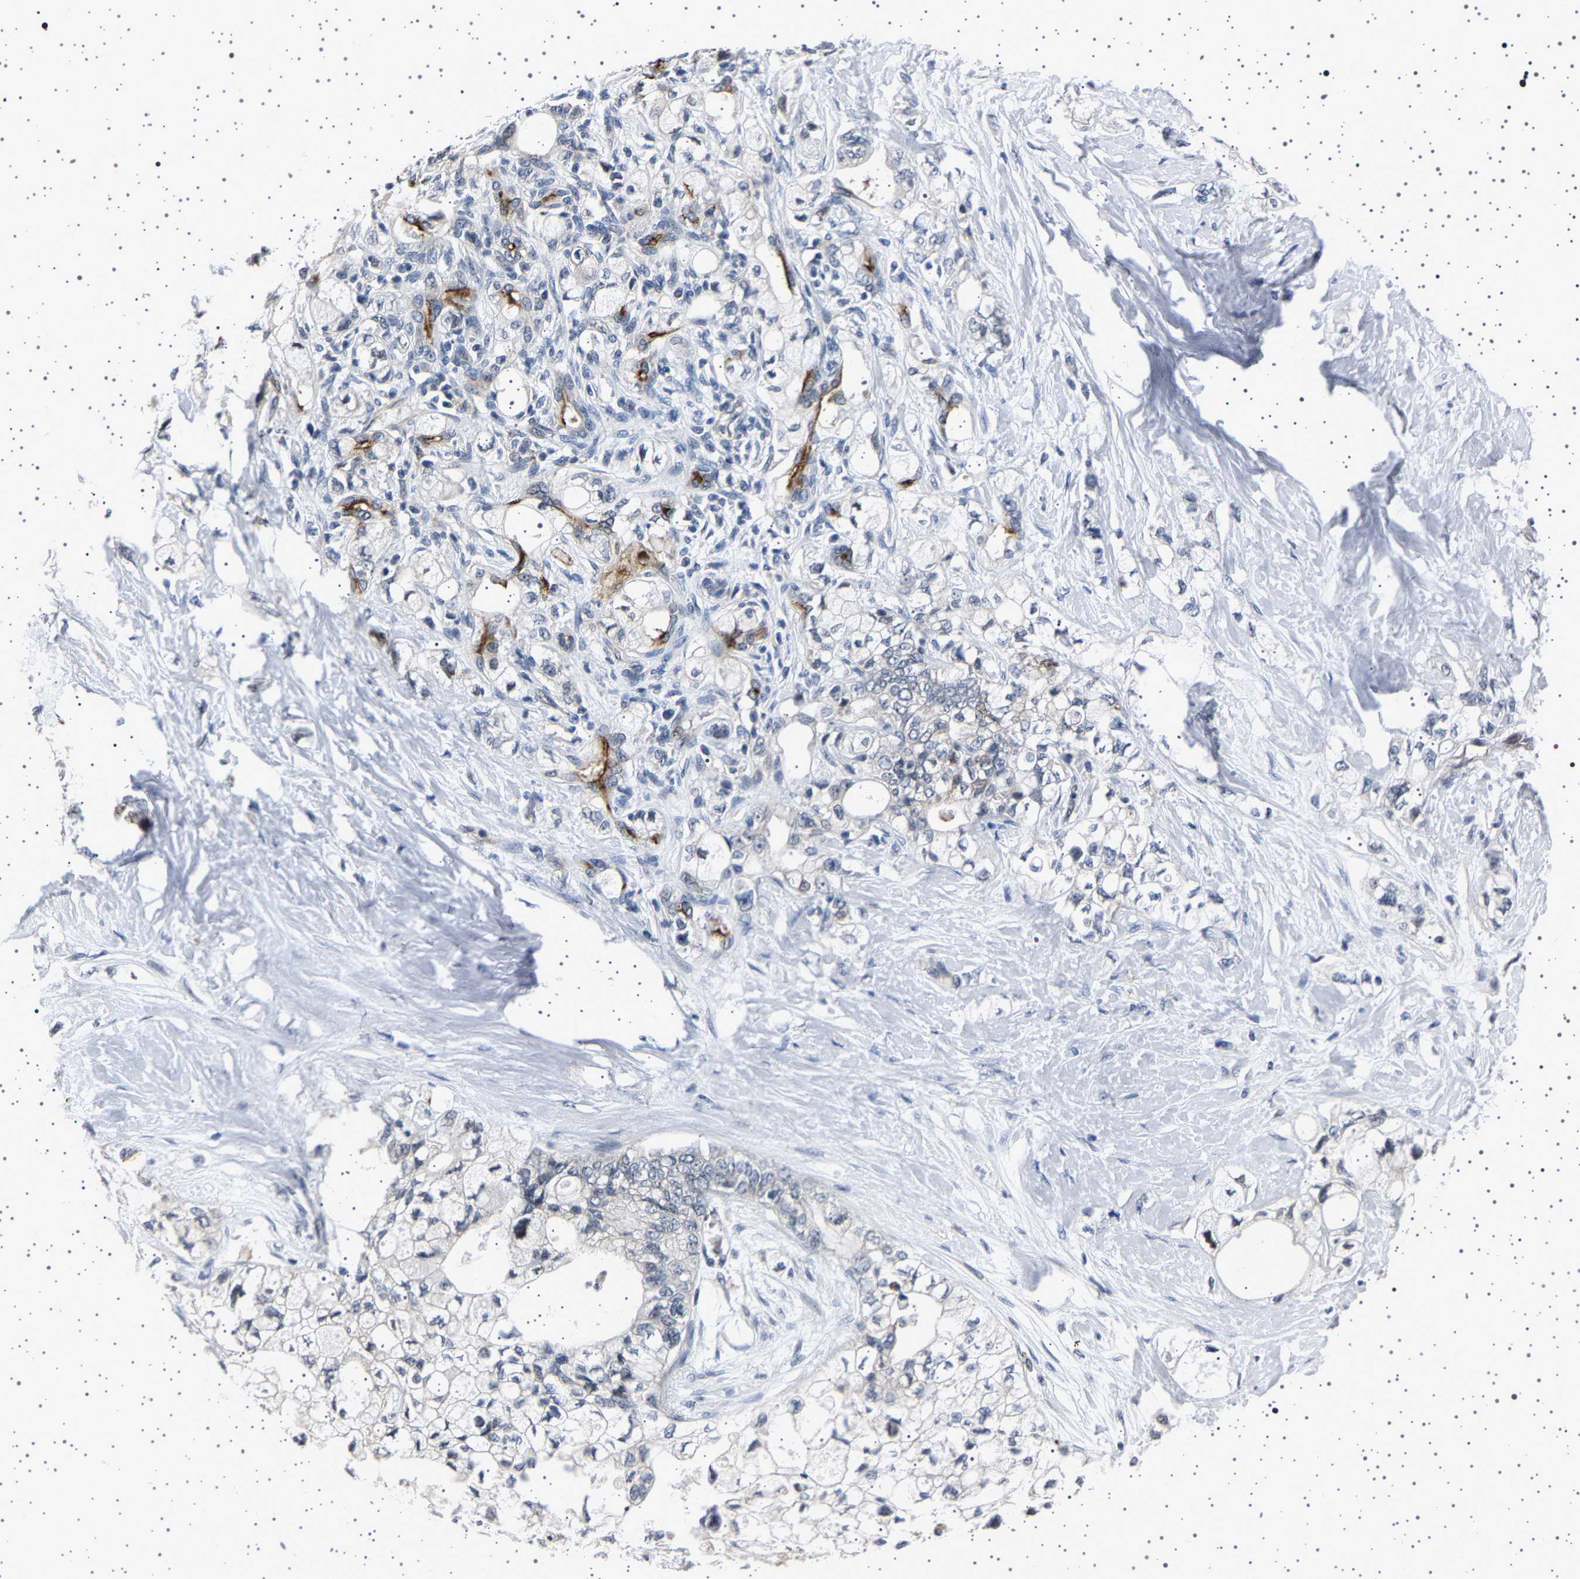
{"staining": {"intensity": "negative", "quantity": "none", "location": "none"}, "tissue": "pancreatic cancer", "cell_type": "Tumor cells", "image_type": "cancer", "snomed": [{"axis": "morphology", "description": "Adenocarcinoma, NOS"}, {"axis": "topography", "description": "Pancreas"}], "caption": "Immunohistochemistry of pancreatic cancer reveals no positivity in tumor cells.", "gene": "IL10RB", "patient": {"sex": "male", "age": 70}}